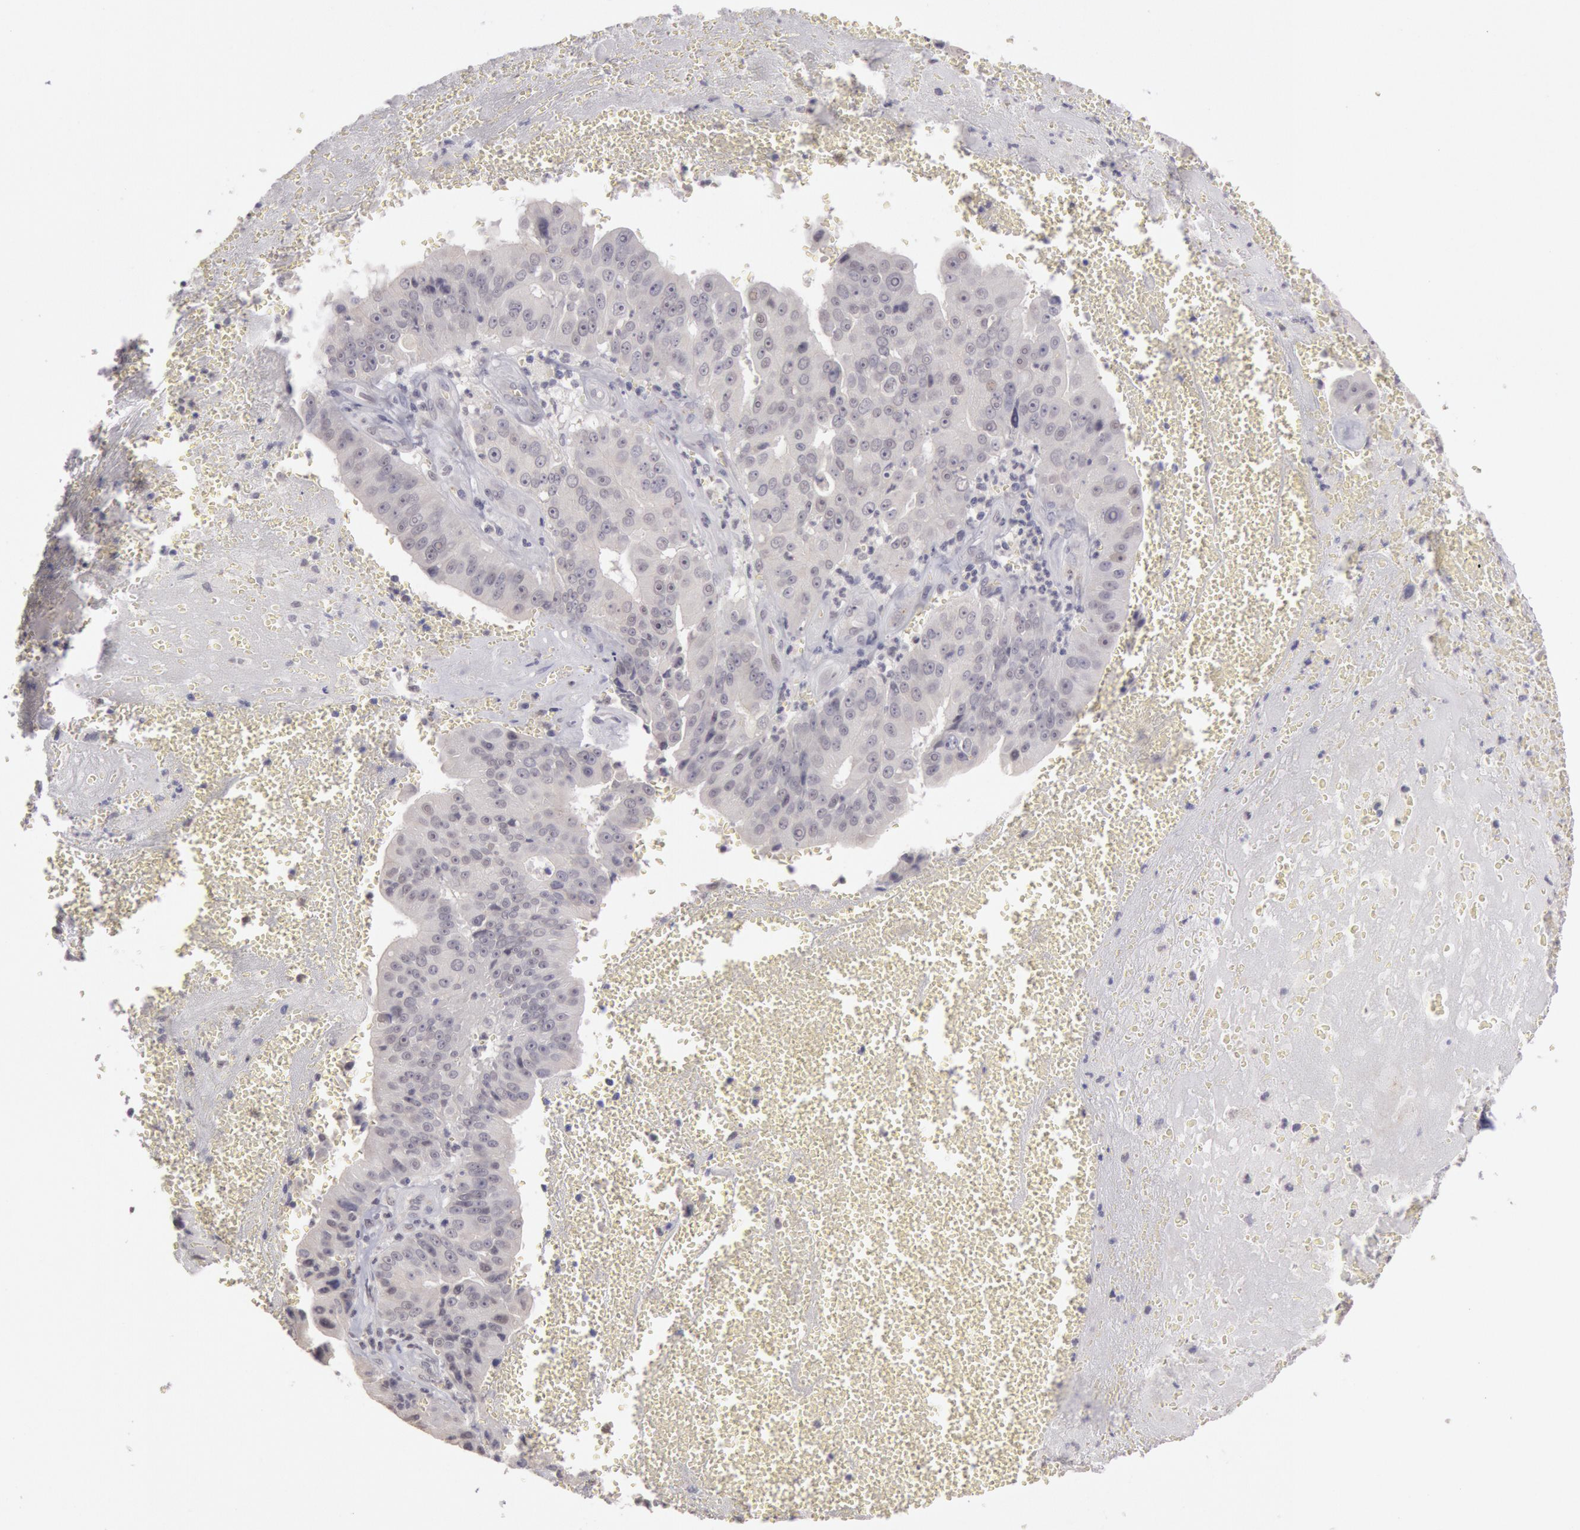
{"staining": {"intensity": "negative", "quantity": "none", "location": "none"}, "tissue": "liver cancer", "cell_type": "Tumor cells", "image_type": "cancer", "snomed": [{"axis": "morphology", "description": "Cholangiocarcinoma"}, {"axis": "topography", "description": "Liver"}], "caption": "Protein analysis of cholangiocarcinoma (liver) exhibits no significant positivity in tumor cells.", "gene": "RIMBP3C", "patient": {"sex": "female", "age": 79}}